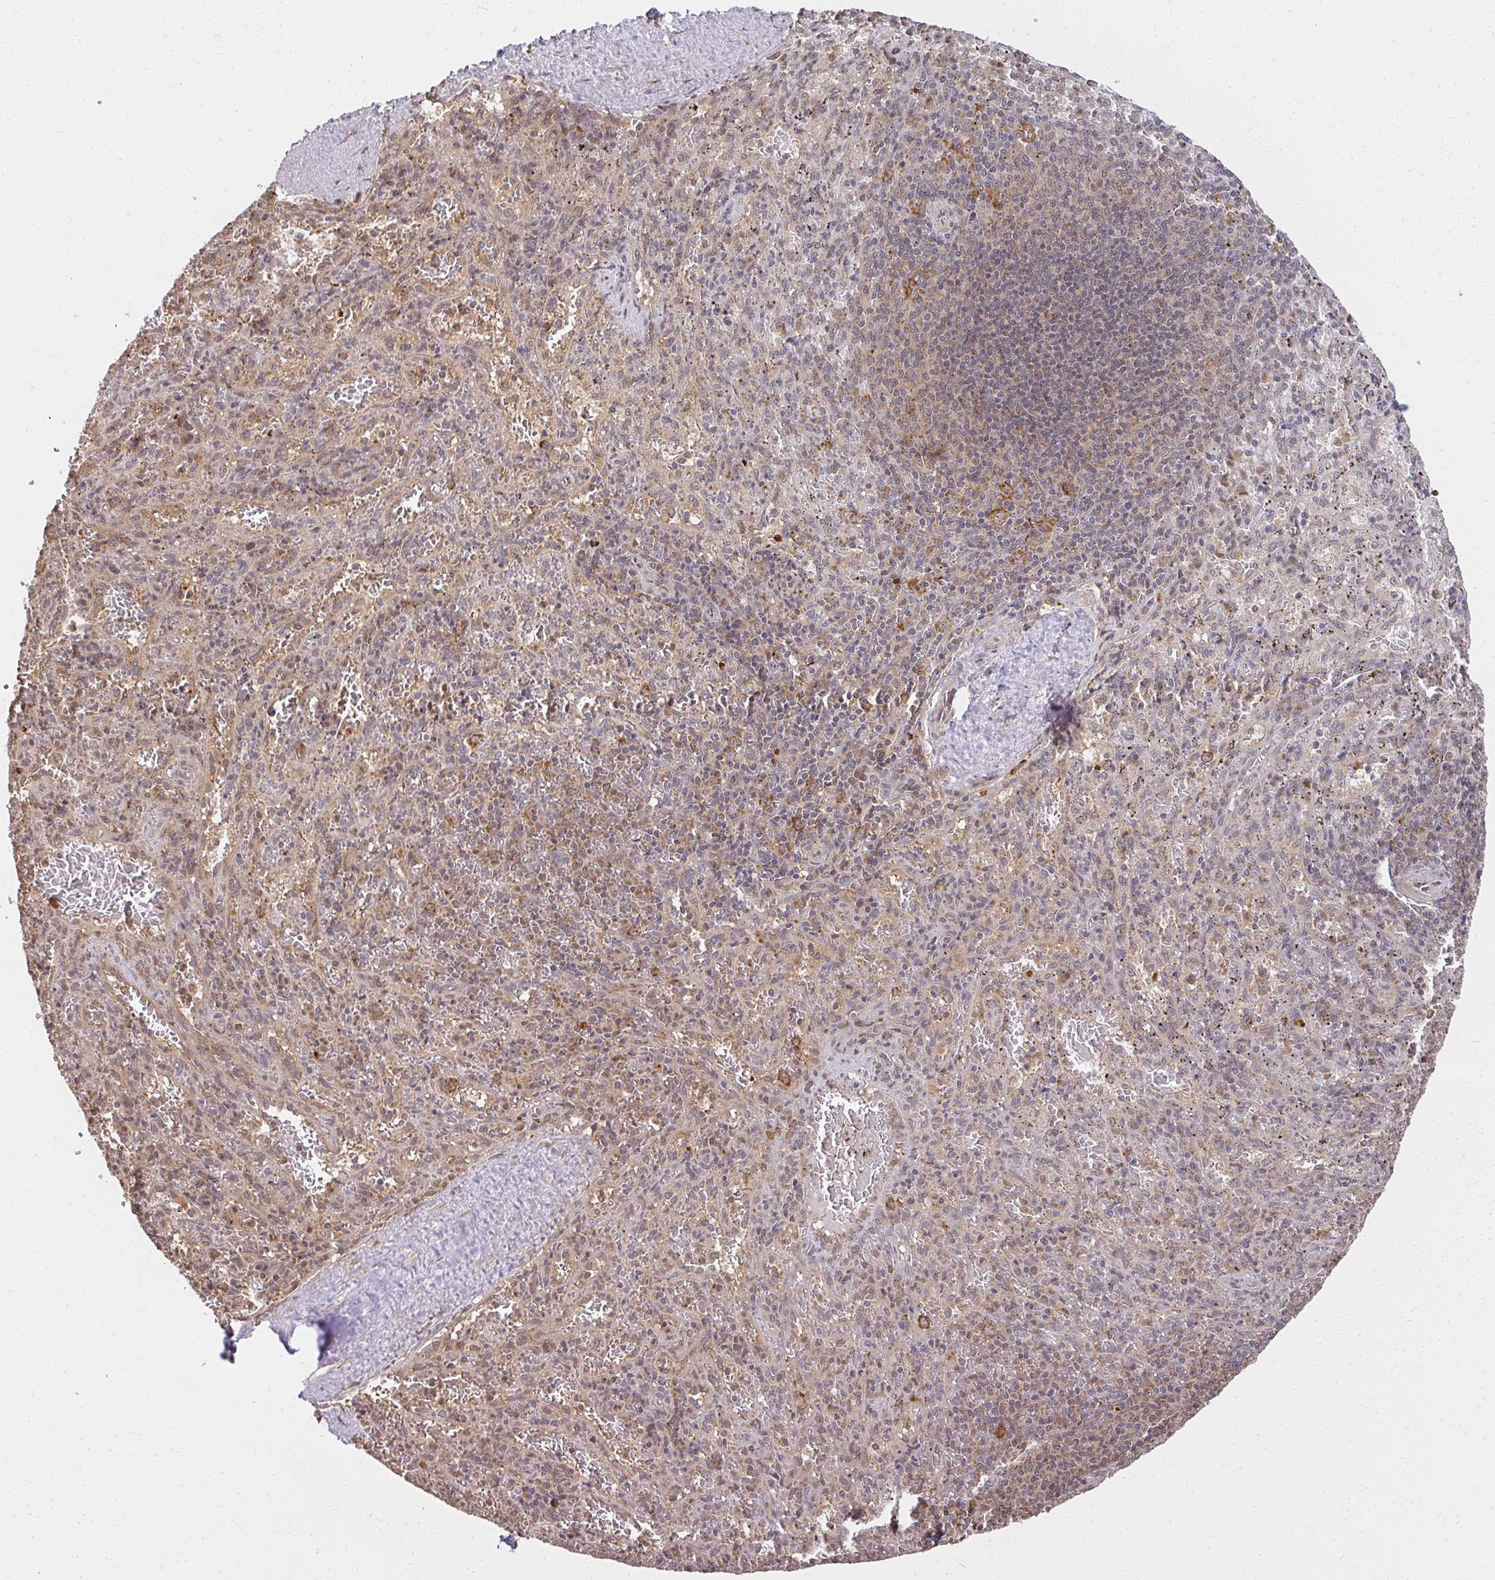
{"staining": {"intensity": "moderate", "quantity": "<25%", "location": "cytoplasmic/membranous"}, "tissue": "spleen", "cell_type": "Cells in red pulp", "image_type": "normal", "snomed": [{"axis": "morphology", "description": "Normal tissue, NOS"}, {"axis": "topography", "description": "Spleen"}], "caption": "This is a histology image of immunohistochemistry staining of normal spleen, which shows moderate staining in the cytoplasmic/membranous of cells in red pulp.", "gene": "LARS2", "patient": {"sex": "male", "age": 57}}